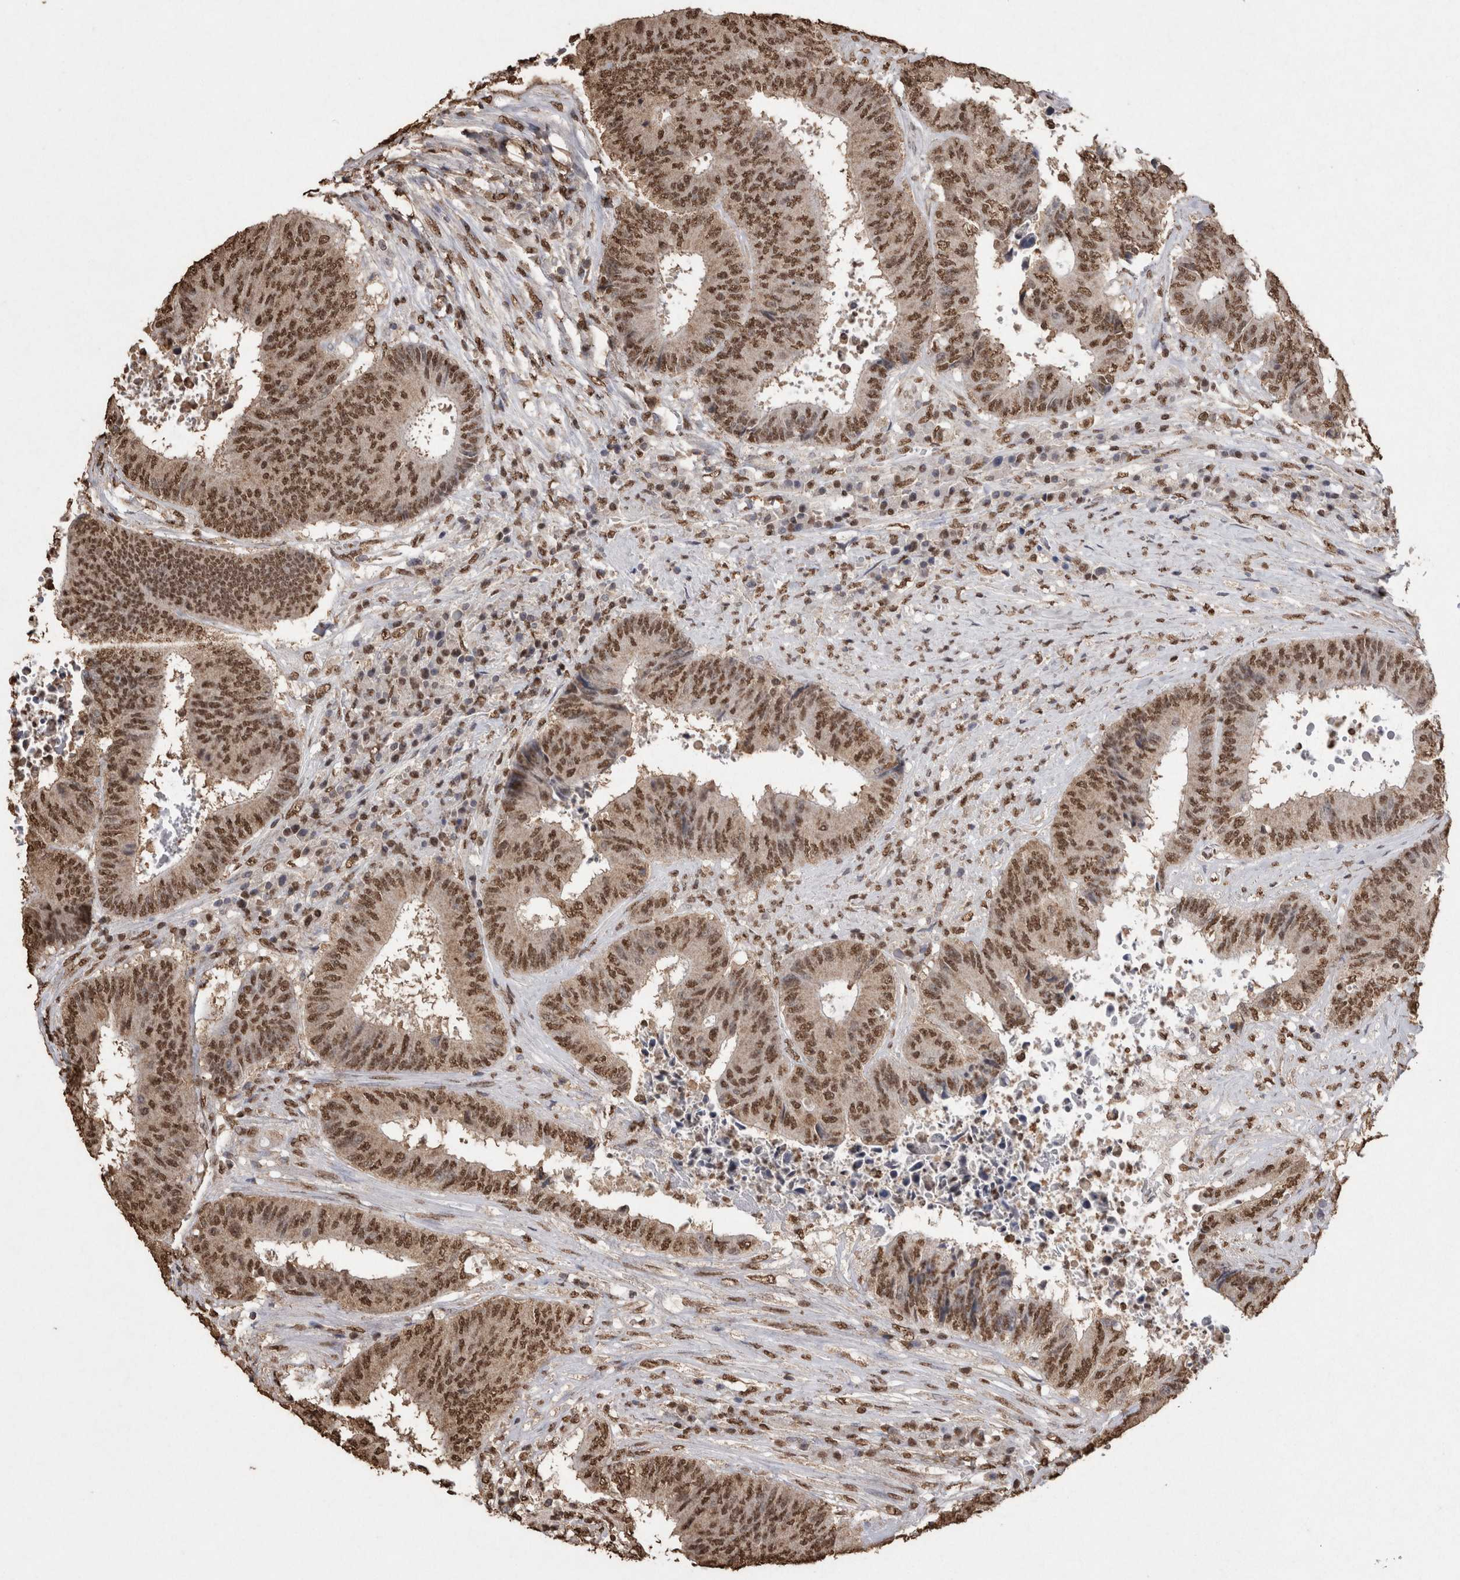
{"staining": {"intensity": "moderate", "quantity": ">75%", "location": "nuclear"}, "tissue": "colorectal cancer", "cell_type": "Tumor cells", "image_type": "cancer", "snomed": [{"axis": "morphology", "description": "Adenocarcinoma, NOS"}, {"axis": "topography", "description": "Rectum"}], "caption": "A high-resolution image shows IHC staining of colorectal cancer, which reveals moderate nuclear expression in about >75% of tumor cells. Using DAB (3,3'-diaminobenzidine) (brown) and hematoxylin (blue) stains, captured at high magnification using brightfield microscopy.", "gene": "NTHL1", "patient": {"sex": "male", "age": 72}}